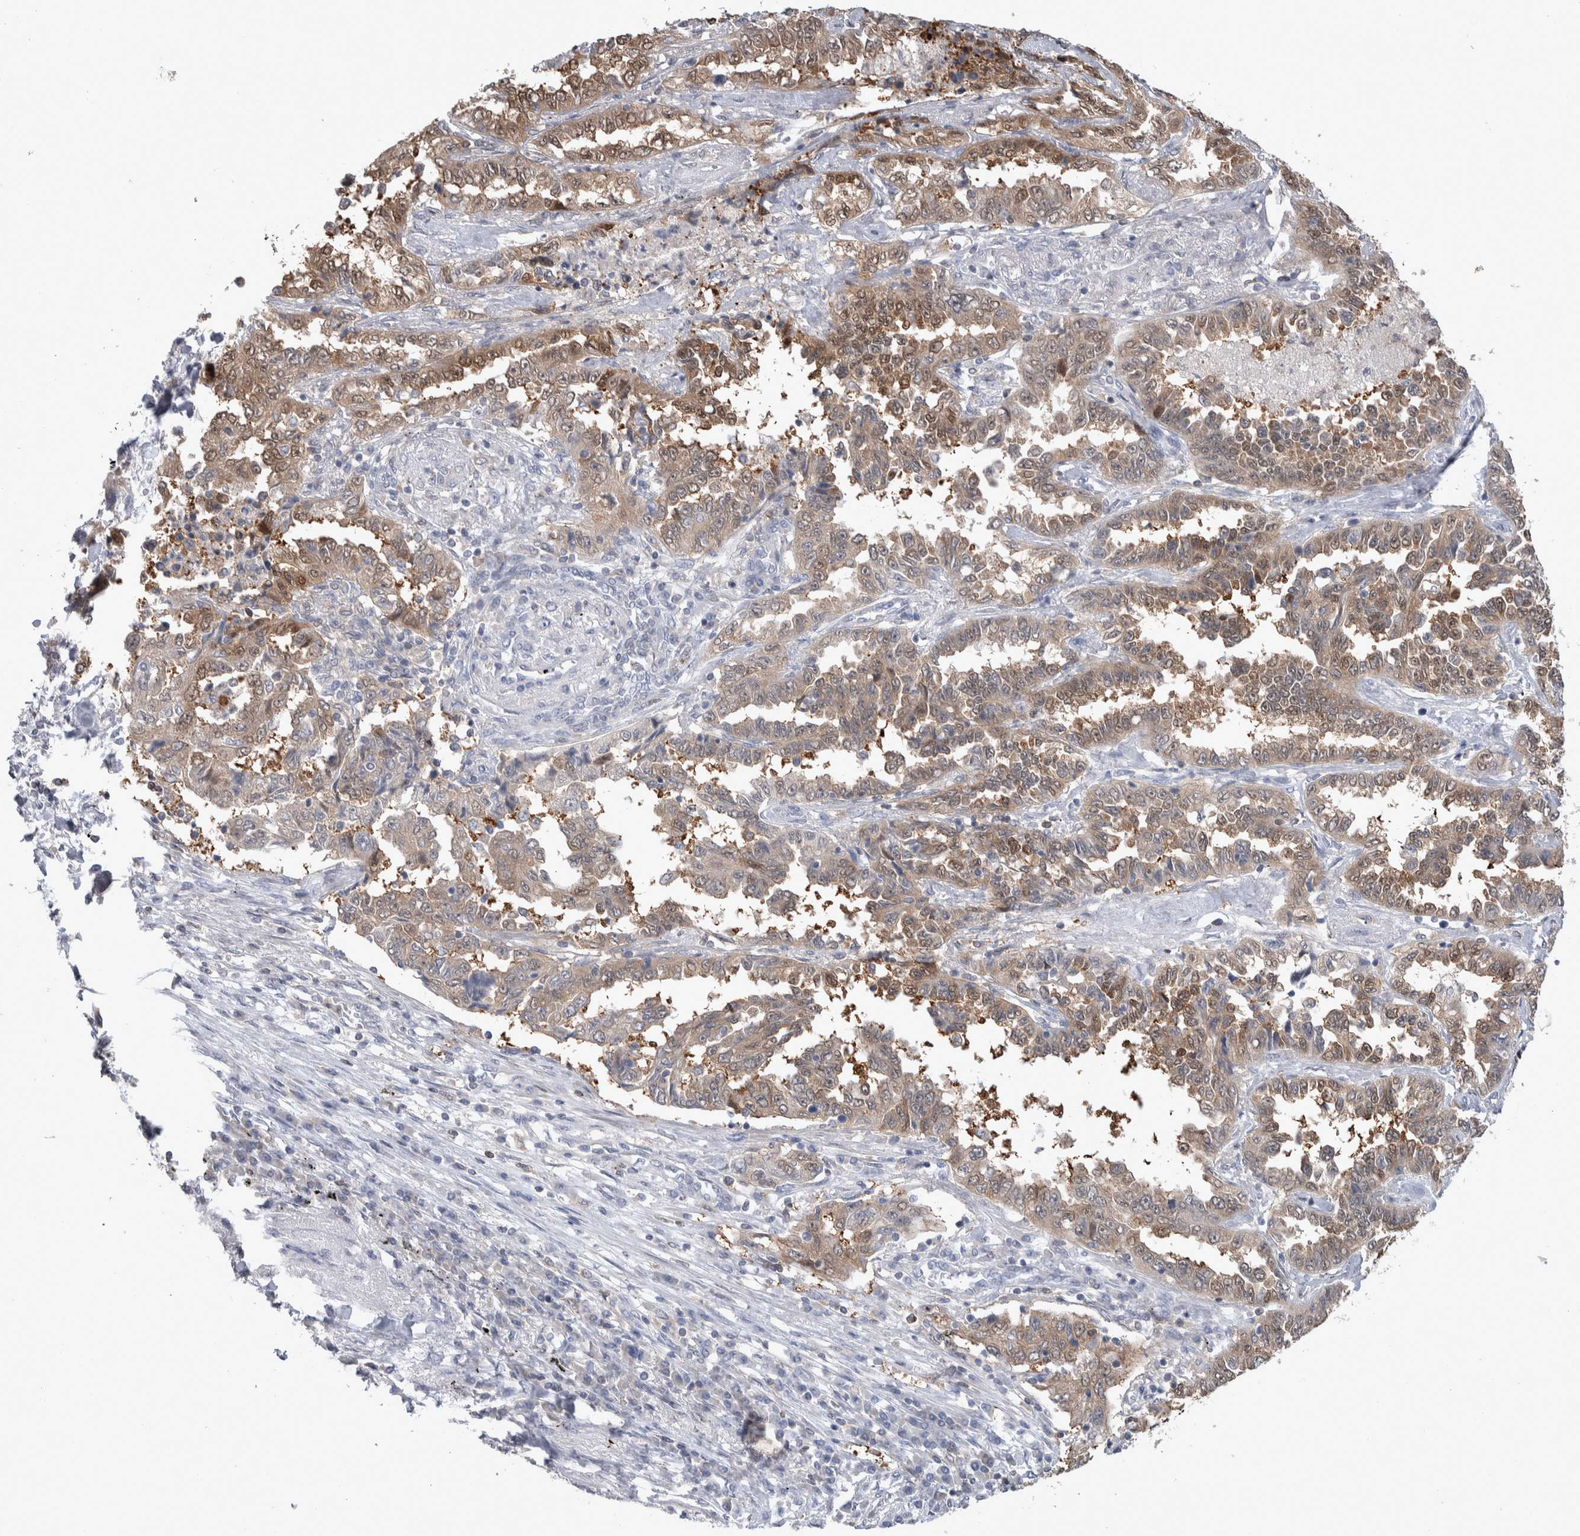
{"staining": {"intensity": "weak", "quantity": ">75%", "location": "cytoplasmic/membranous,nuclear"}, "tissue": "lung cancer", "cell_type": "Tumor cells", "image_type": "cancer", "snomed": [{"axis": "morphology", "description": "Adenocarcinoma, NOS"}, {"axis": "topography", "description": "Lung"}], "caption": "IHC image of lung cancer (adenocarcinoma) stained for a protein (brown), which demonstrates low levels of weak cytoplasmic/membranous and nuclear expression in about >75% of tumor cells.", "gene": "HTATIP2", "patient": {"sex": "female", "age": 51}}